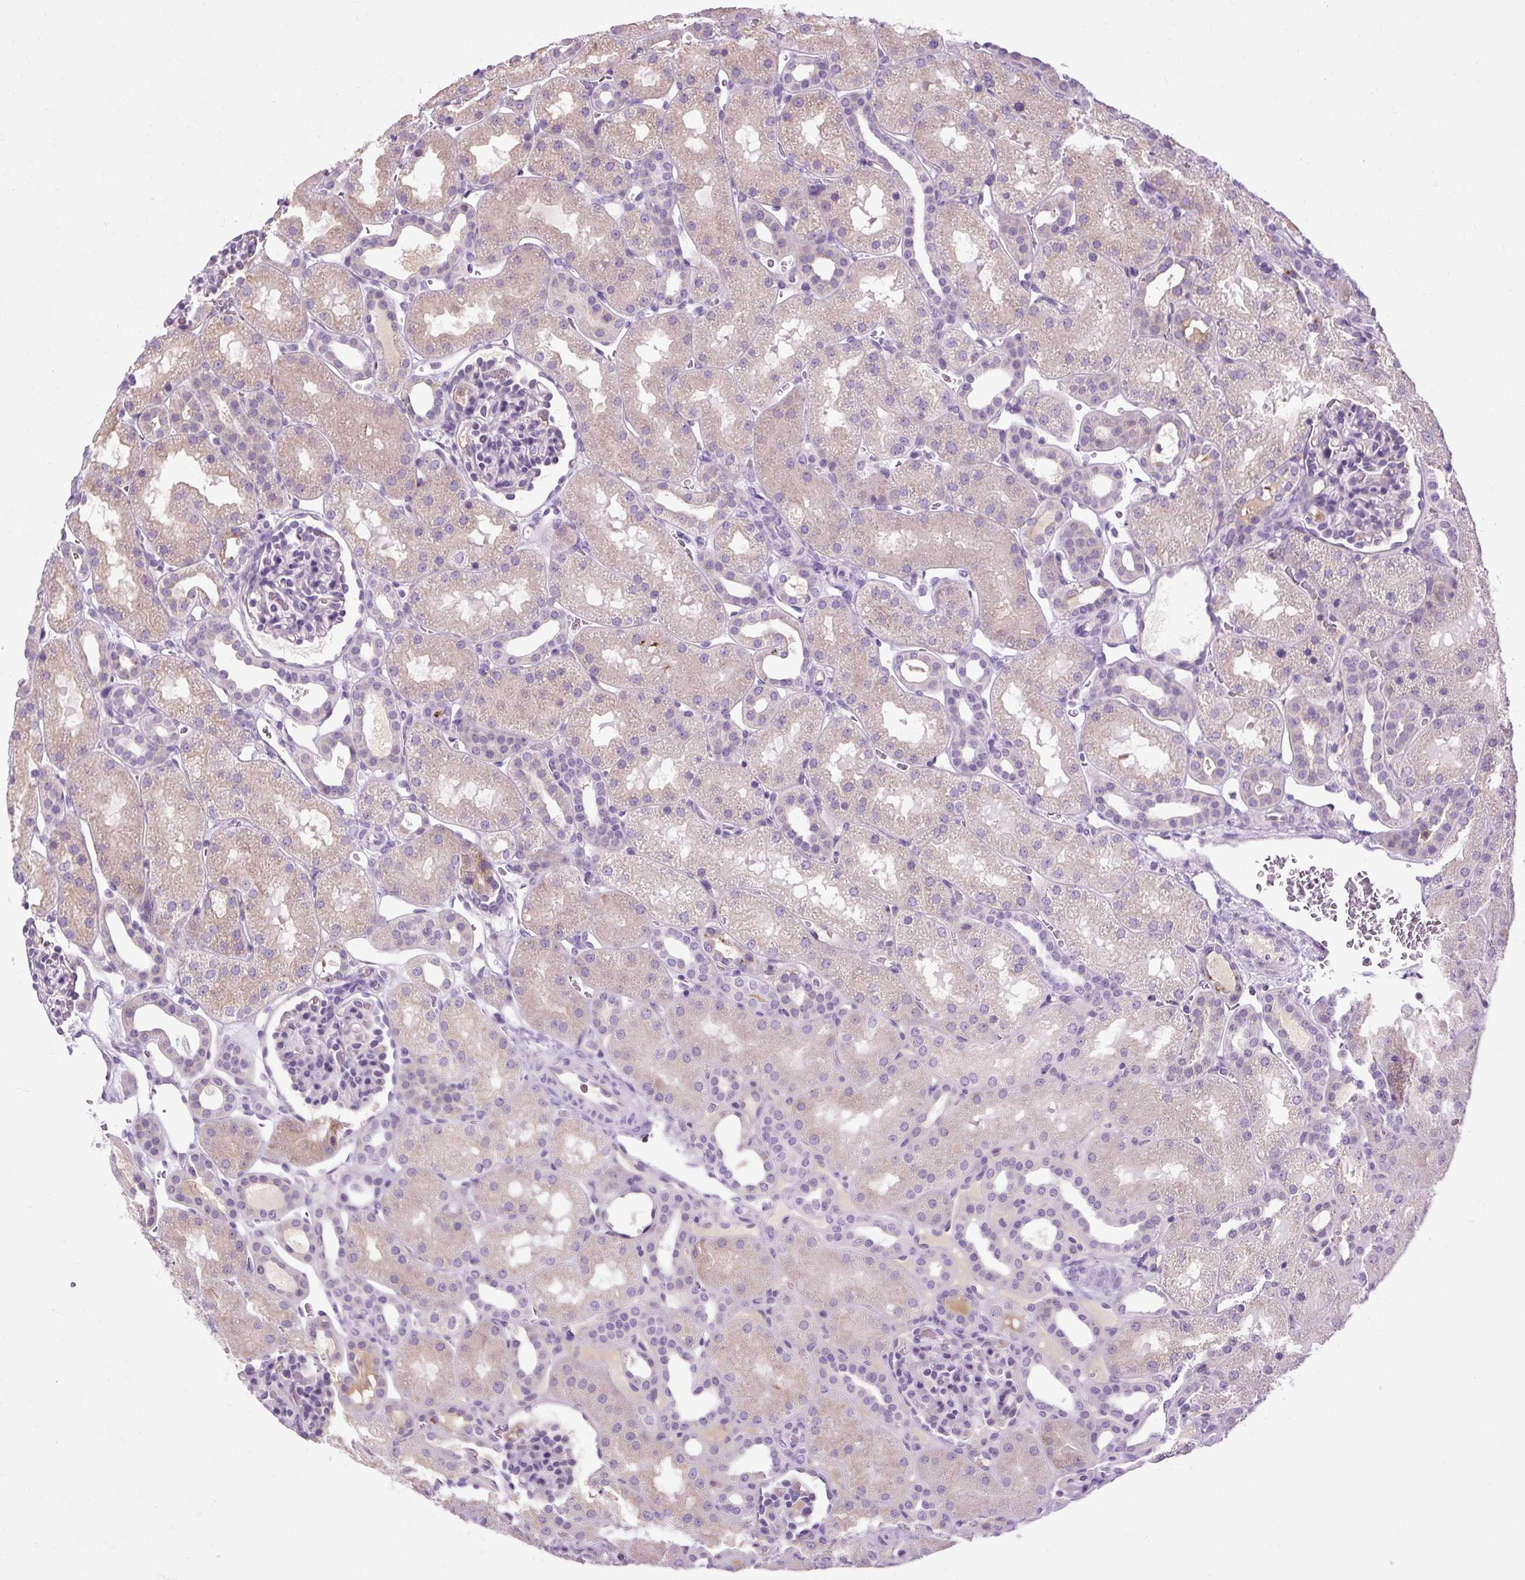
{"staining": {"intensity": "negative", "quantity": "none", "location": "none"}, "tissue": "kidney", "cell_type": "Cells in glomeruli", "image_type": "normal", "snomed": [{"axis": "morphology", "description": "Normal tissue, NOS"}, {"axis": "topography", "description": "Kidney"}], "caption": "Protein analysis of normal kidney shows no significant staining in cells in glomeruli. (Brightfield microscopy of DAB (3,3'-diaminobenzidine) immunohistochemistry at high magnification).", "gene": "ARRDC2", "patient": {"sex": "male", "age": 2}}